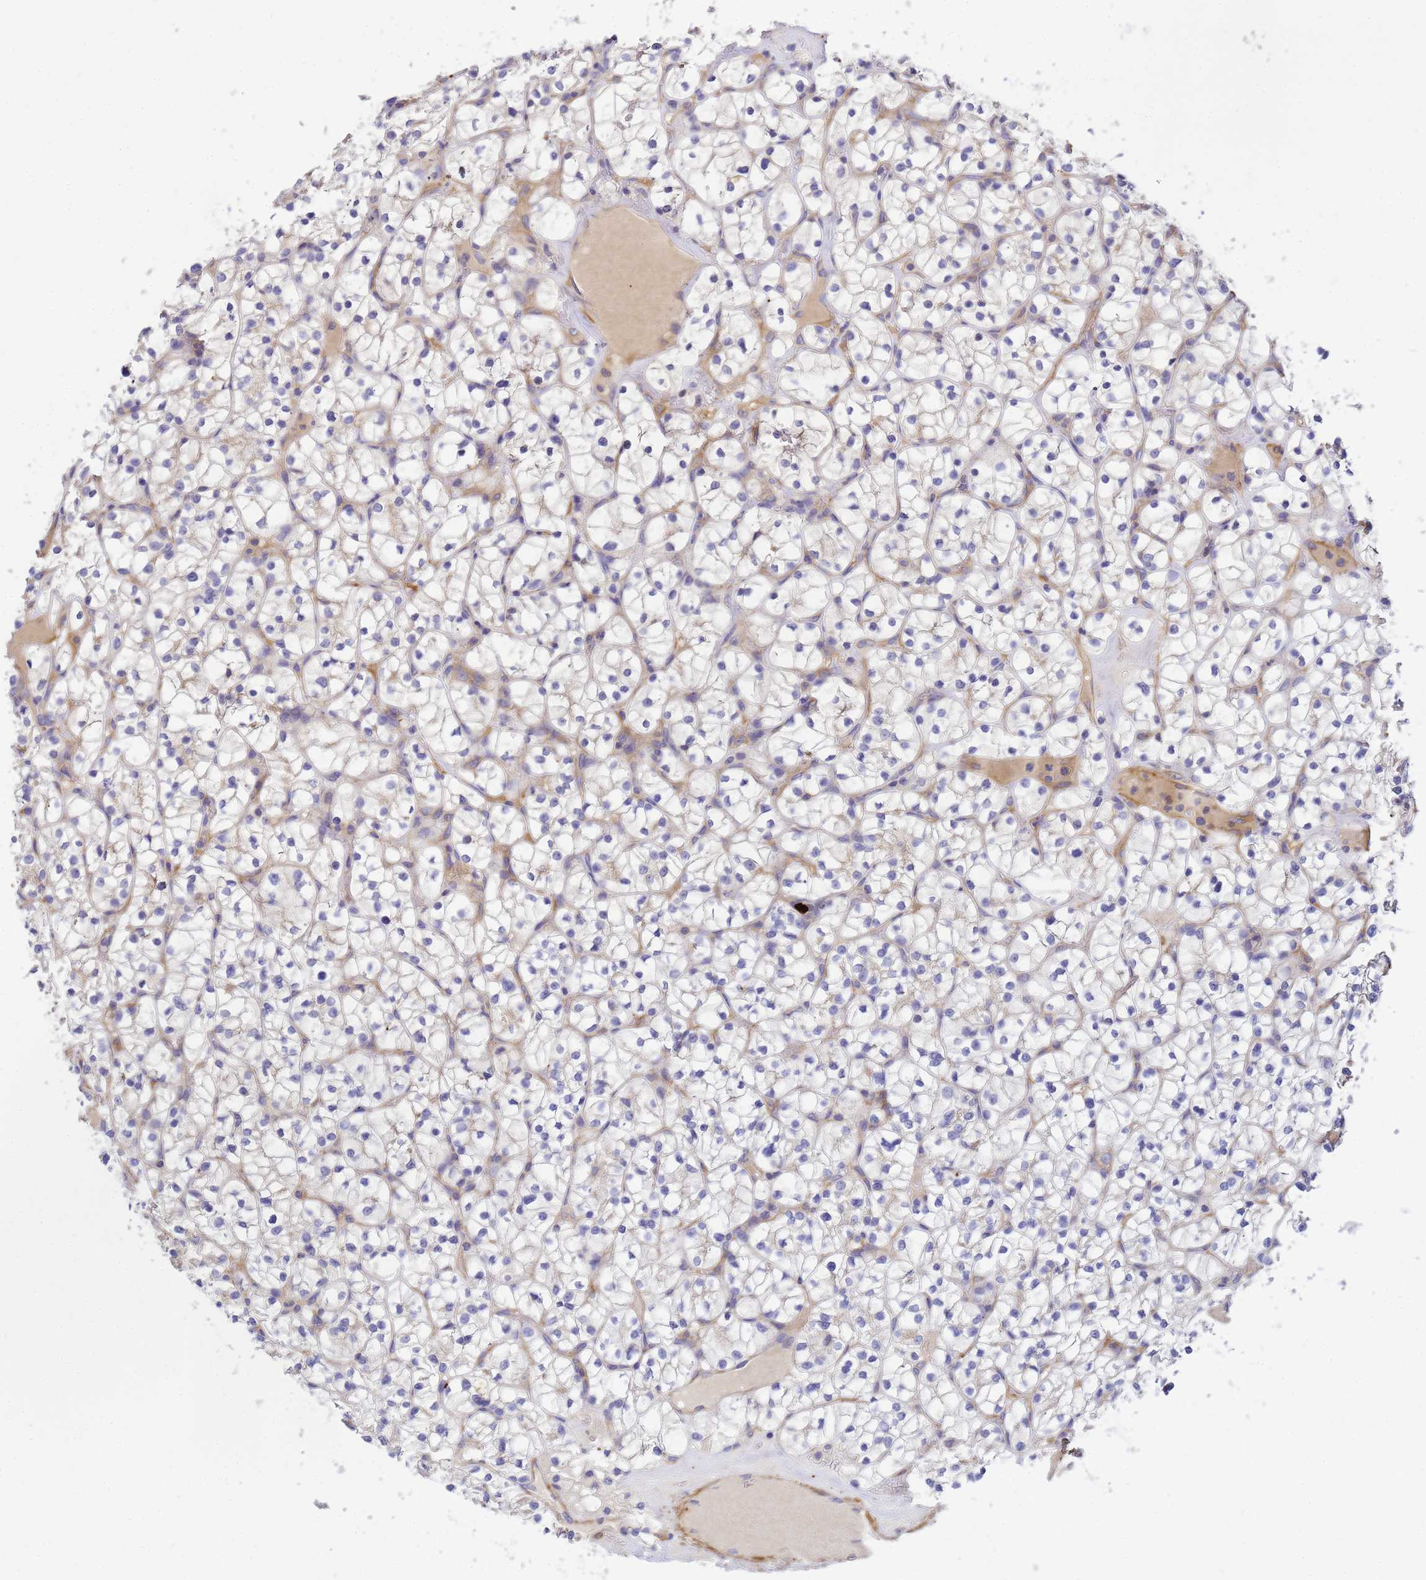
{"staining": {"intensity": "negative", "quantity": "none", "location": "none"}, "tissue": "renal cancer", "cell_type": "Tumor cells", "image_type": "cancer", "snomed": [{"axis": "morphology", "description": "Adenocarcinoma, NOS"}, {"axis": "topography", "description": "Kidney"}], "caption": "Tumor cells show no significant staining in renal cancer (adenocarcinoma).", "gene": "MYL12A", "patient": {"sex": "female", "age": 64}}